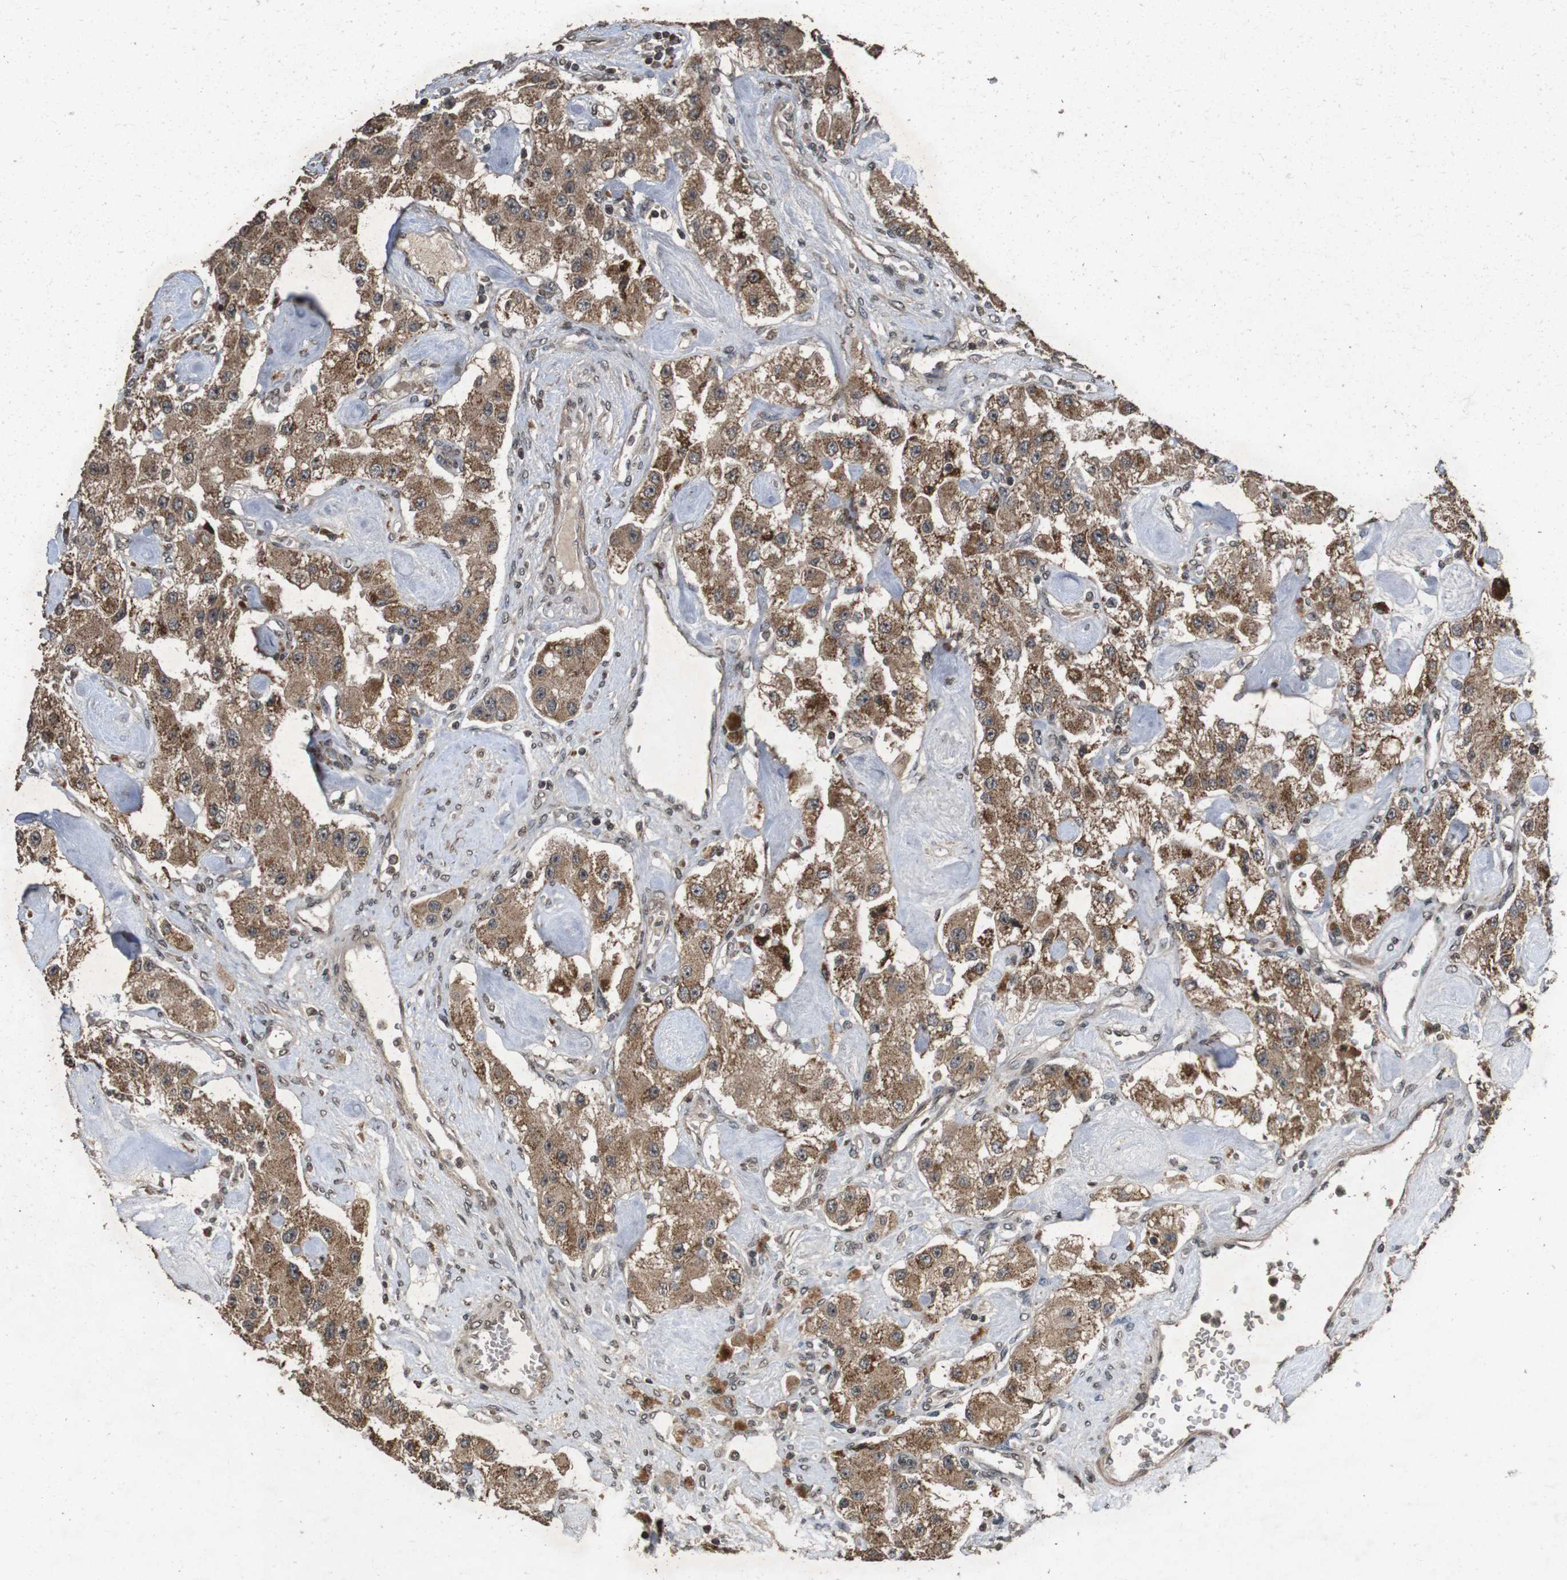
{"staining": {"intensity": "moderate", "quantity": ">75%", "location": "cytoplasmic/membranous"}, "tissue": "carcinoid", "cell_type": "Tumor cells", "image_type": "cancer", "snomed": [{"axis": "morphology", "description": "Carcinoid, malignant, NOS"}, {"axis": "topography", "description": "Pancreas"}], "caption": "An immunohistochemistry micrograph of tumor tissue is shown. Protein staining in brown highlights moderate cytoplasmic/membranous positivity in carcinoid (malignant) within tumor cells.", "gene": "SORL1", "patient": {"sex": "male", "age": 41}}